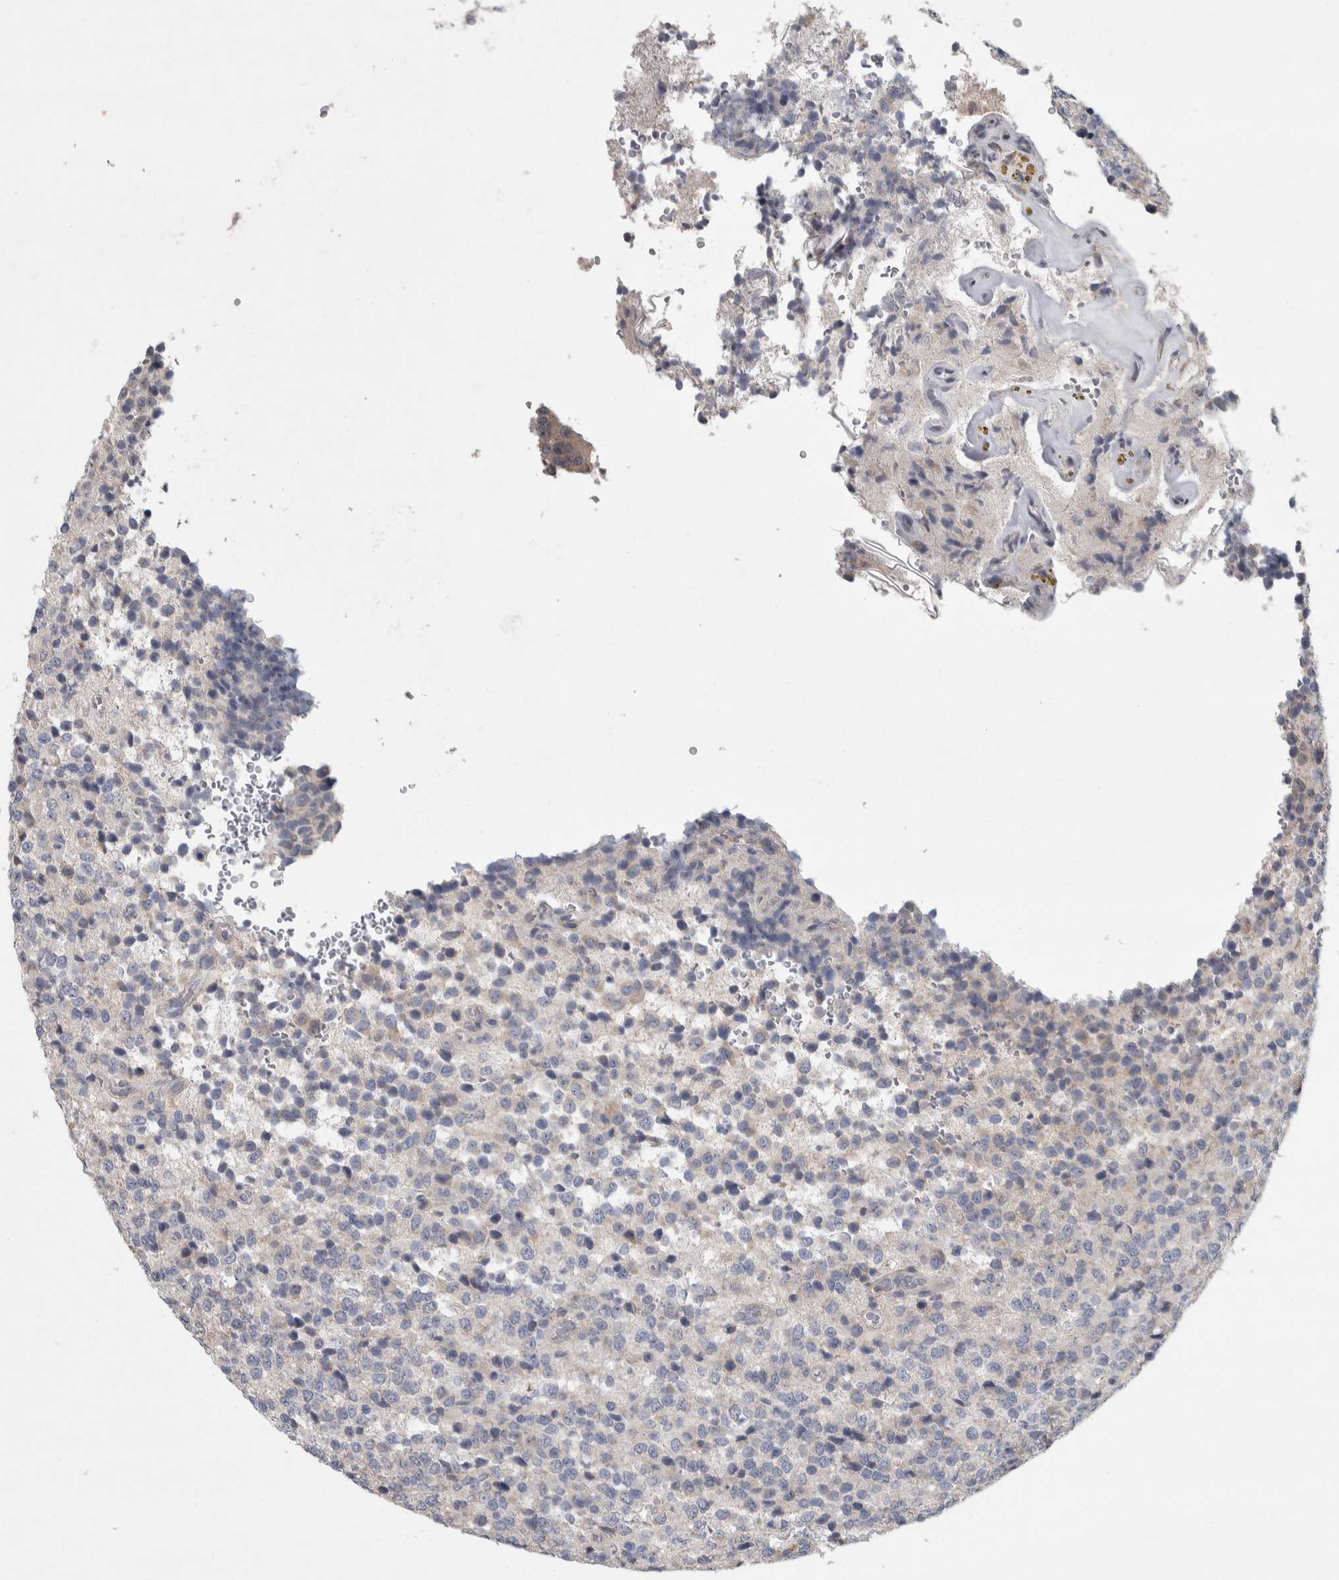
{"staining": {"intensity": "negative", "quantity": "none", "location": "none"}, "tissue": "glioma", "cell_type": "Tumor cells", "image_type": "cancer", "snomed": [{"axis": "morphology", "description": "Glioma, malignant, High grade"}, {"axis": "topography", "description": "pancreas cauda"}], "caption": "Protein analysis of malignant high-grade glioma reveals no significant positivity in tumor cells.", "gene": "SRP68", "patient": {"sex": "male", "age": 60}}